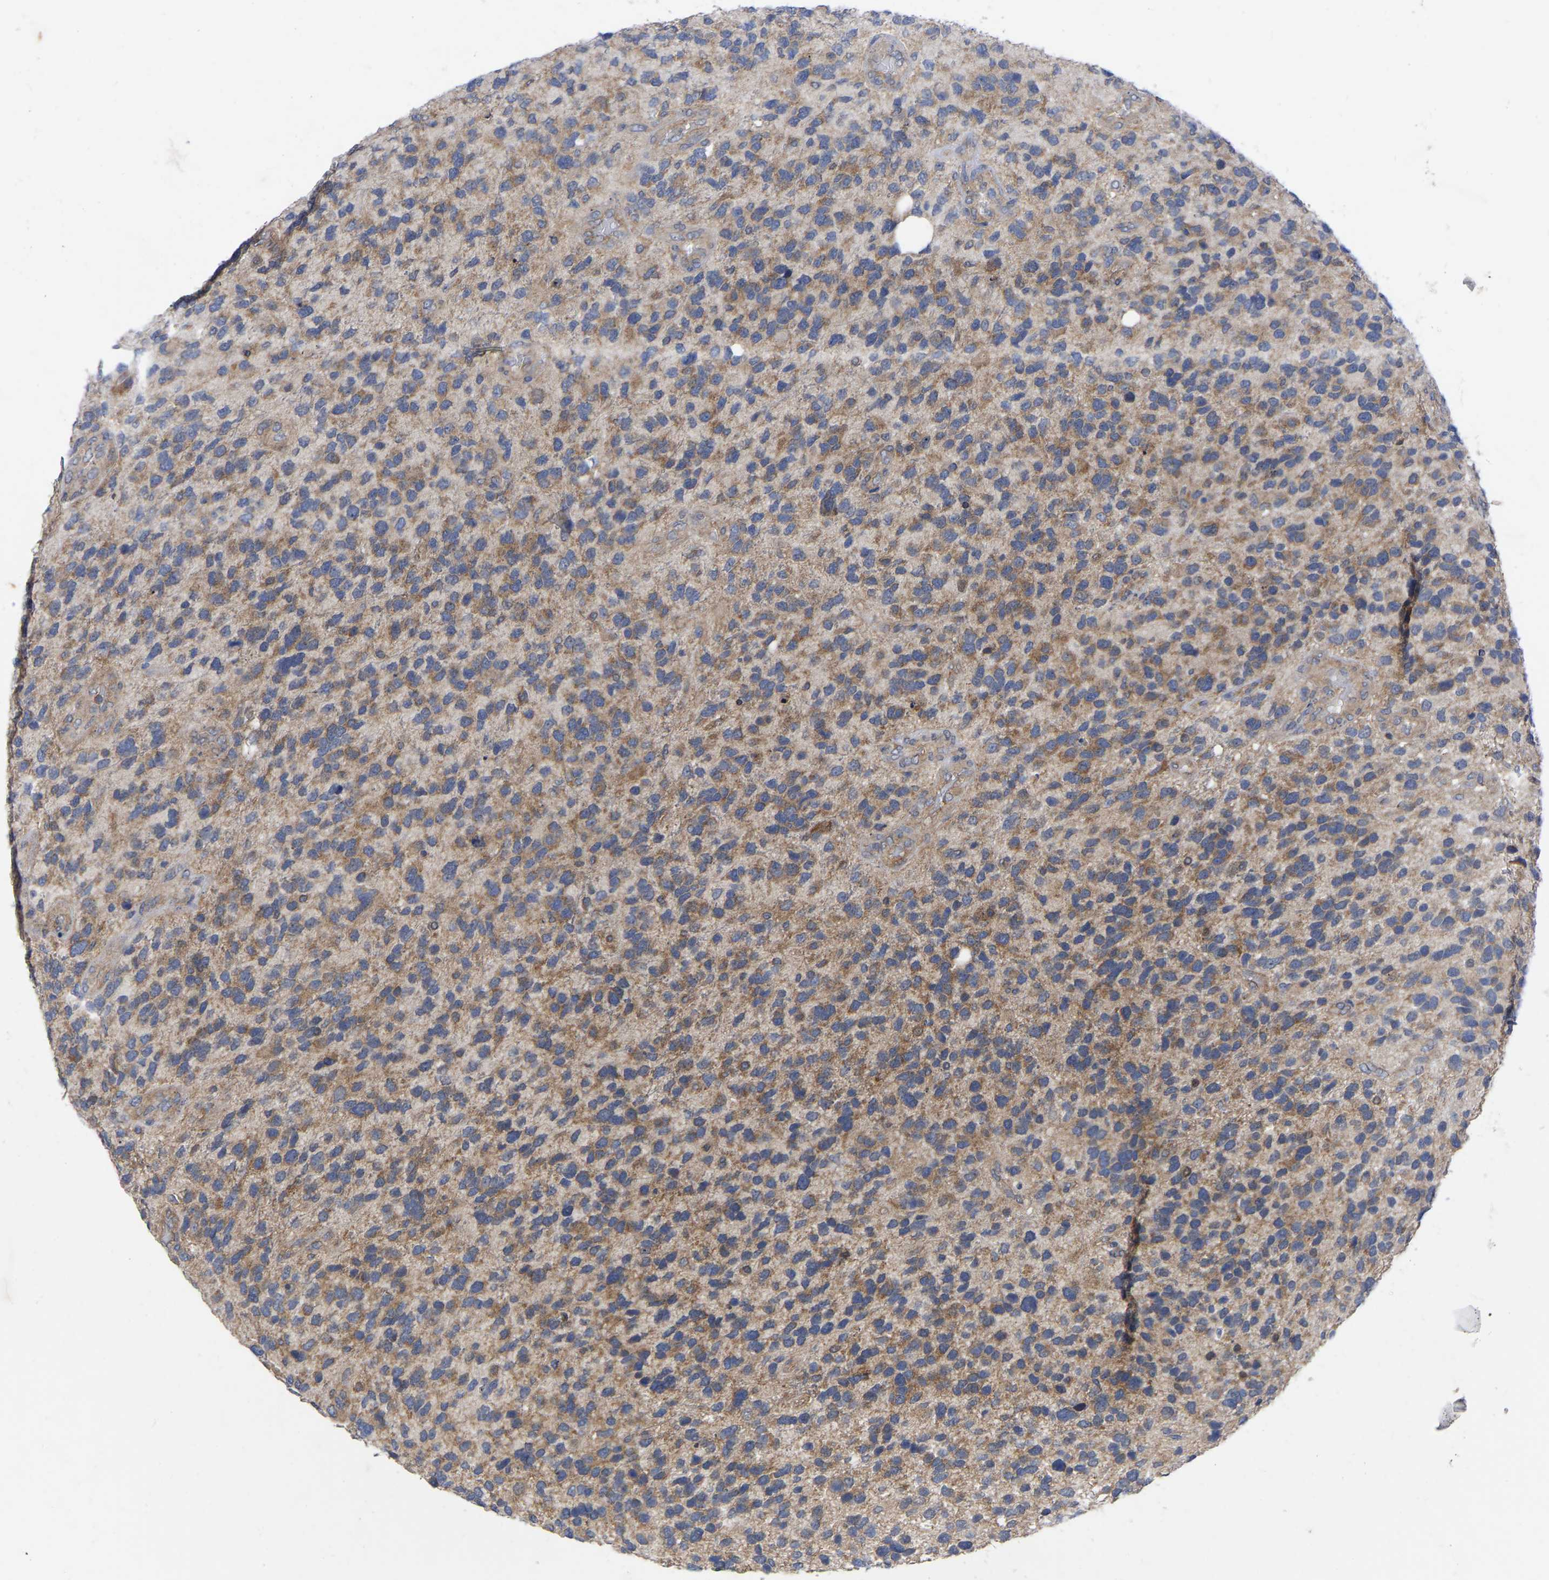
{"staining": {"intensity": "moderate", "quantity": ">75%", "location": "cytoplasmic/membranous"}, "tissue": "glioma", "cell_type": "Tumor cells", "image_type": "cancer", "snomed": [{"axis": "morphology", "description": "Glioma, malignant, High grade"}, {"axis": "topography", "description": "Brain"}], "caption": "An image of human malignant high-grade glioma stained for a protein demonstrates moderate cytoplasmic/membranous brown staining in tumor cells.", "gene": "TCP1", "patient": {"sex": "female", "age": 58}}